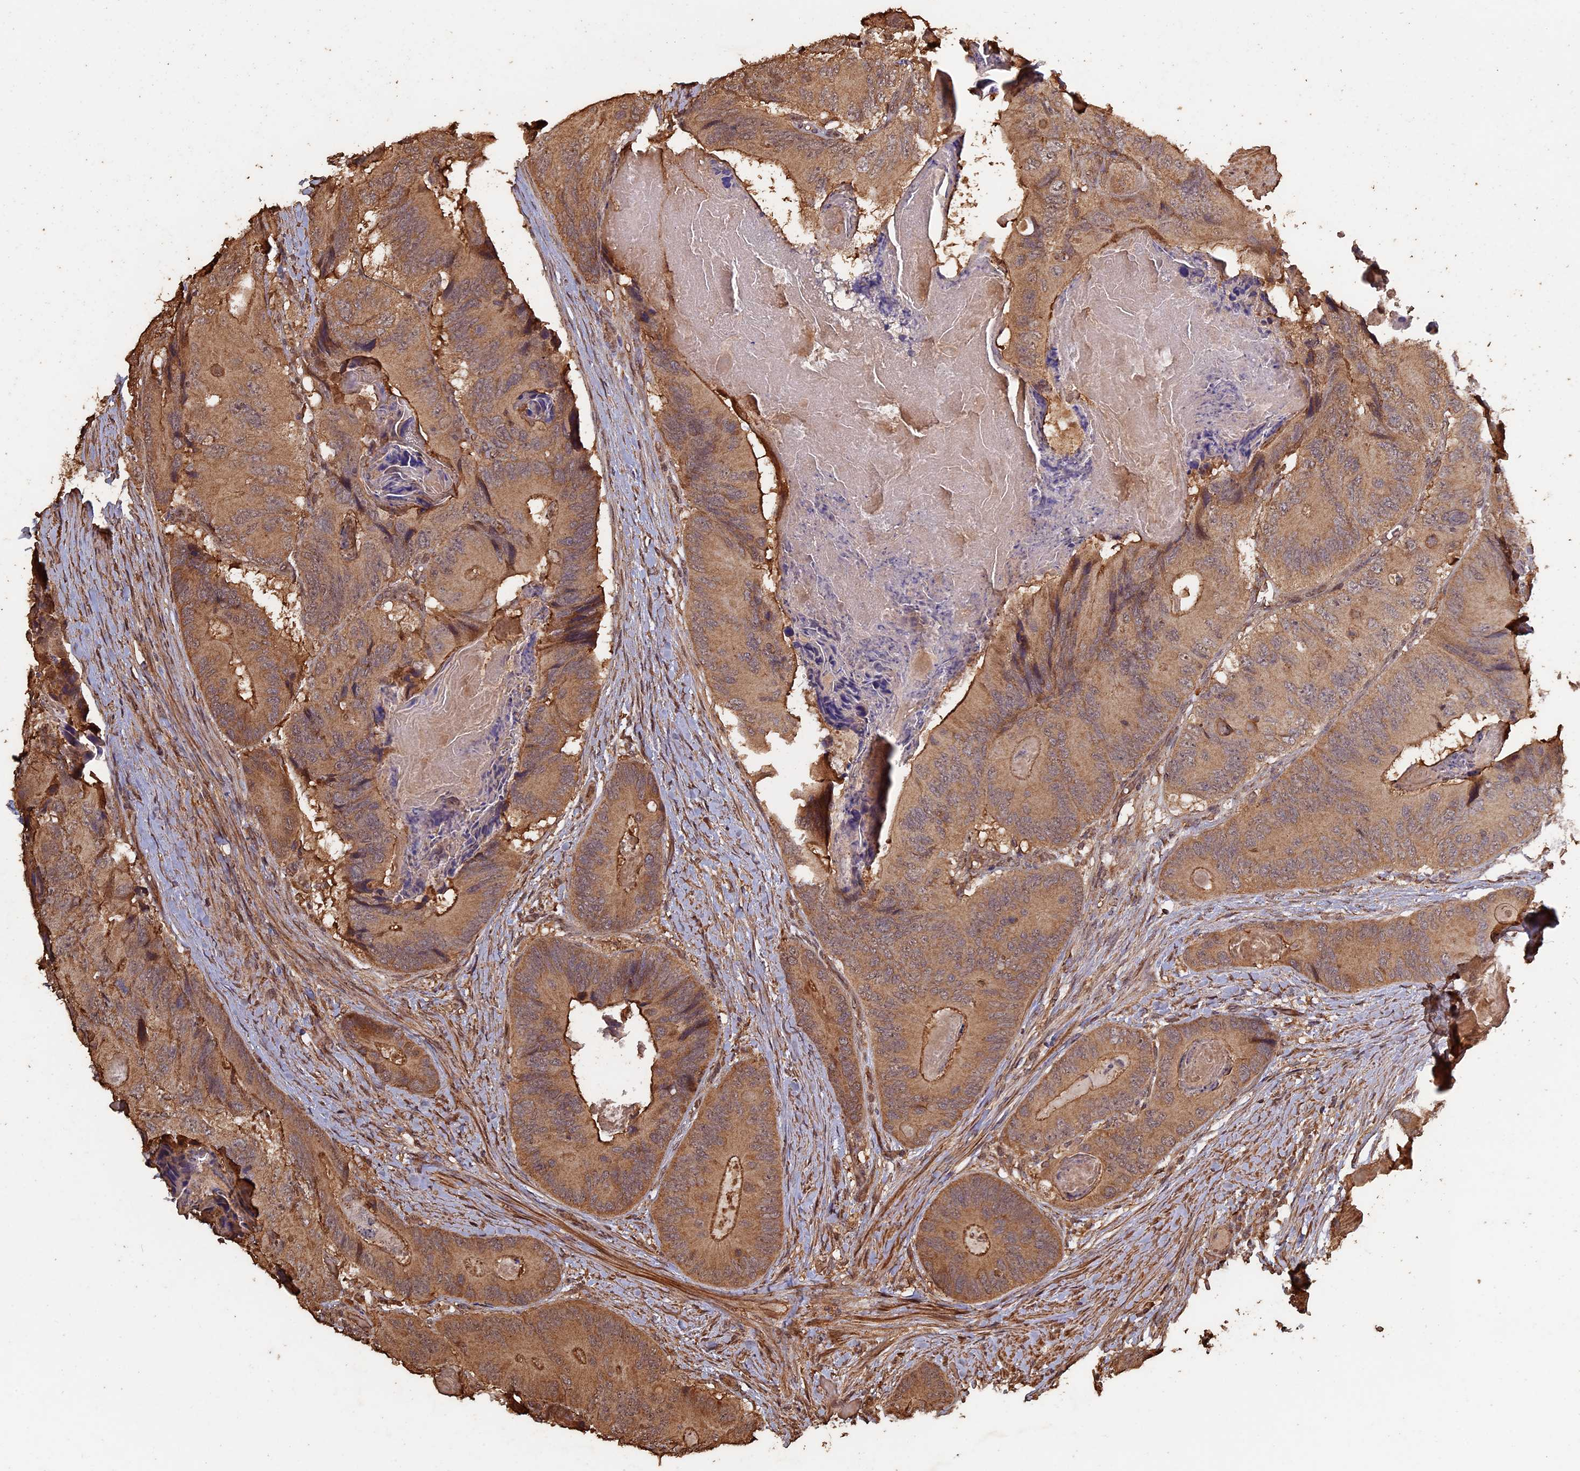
{"staining": {"intensity": "moderate", "quantity": ">75%", "location": "cytoplasmic/membranous"}, "tissue": "colorectal cancer", "cell_type": "Tumor cells", "image_type": "cancer", "snomed": [{"axis": "morphology", "description": "Adenocarcinoma, NOS"}, {"axis": "topography", "description": "Colon"}], "caption": "Immunohistochemistry histopathology image of human colorectal adenocarcinoma stained for a protein (brown), which reveals medium levels of moderate cytoplasmic/membranous positivity in about >75% of tumor cells.", "gene": "HUNK", "patient": {"sex": "male", "age": 84}}